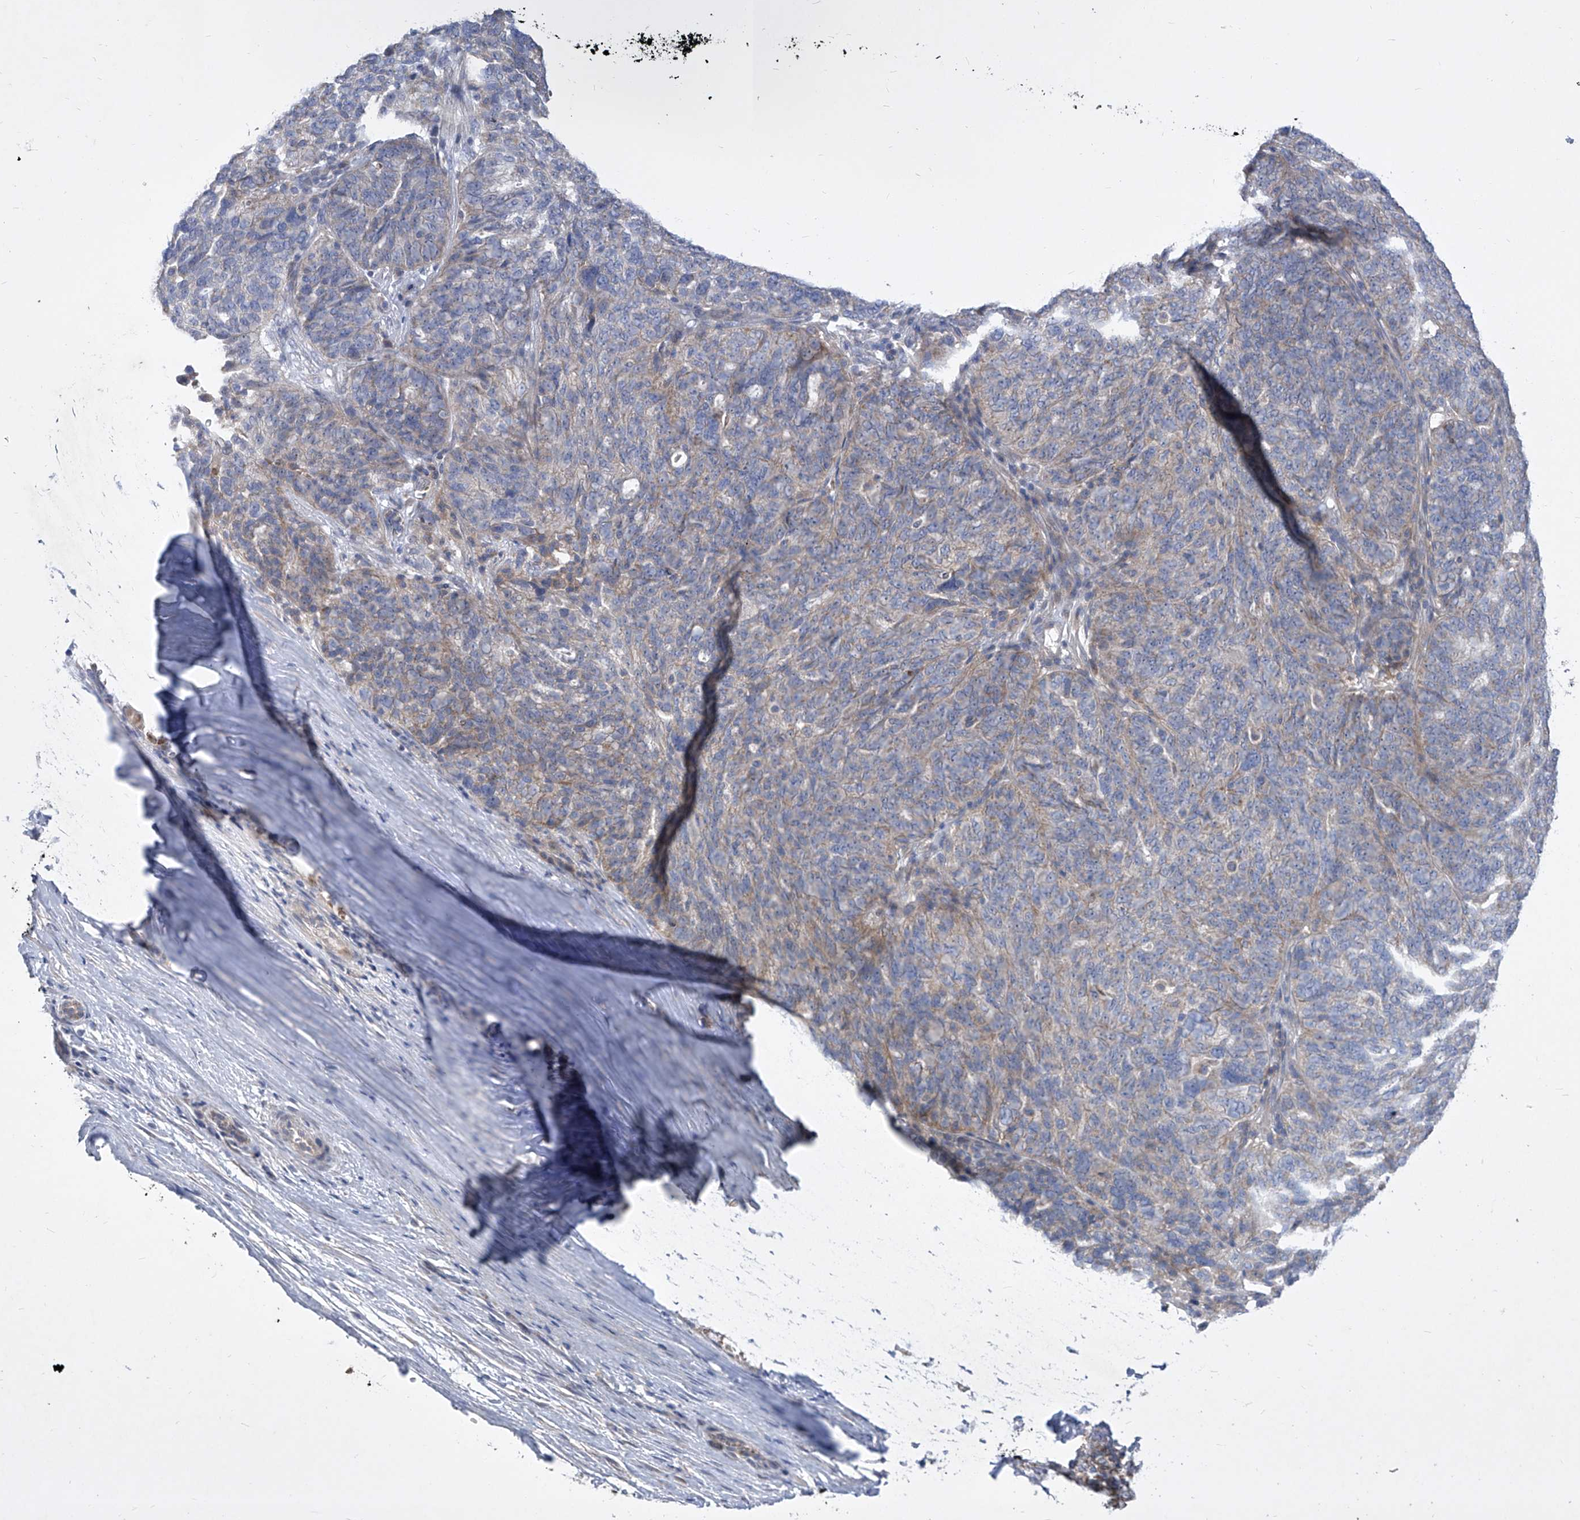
{"staining": {"intensity": "negative", "quantity": "none", "location": "none"}, "tissue": "ovarian cancer", "cell_type": "Tumor cells", "image_type": "cancer", "snomed": [{"axis": "morphology", "description": "Cystadenocarcinoma, serous, NOS"}, {"axis": "topography", "description": "Ovary"}], "caption": "Micrograph shows no protein expression in tumor cells of ovarian serous cystadenocarcinoma tissue. (Immunohistochemistry (ihc), brightfield microscopy, high magnification).", "gene": "COQ3", "patient": {"sex": "female", "age": 59}}